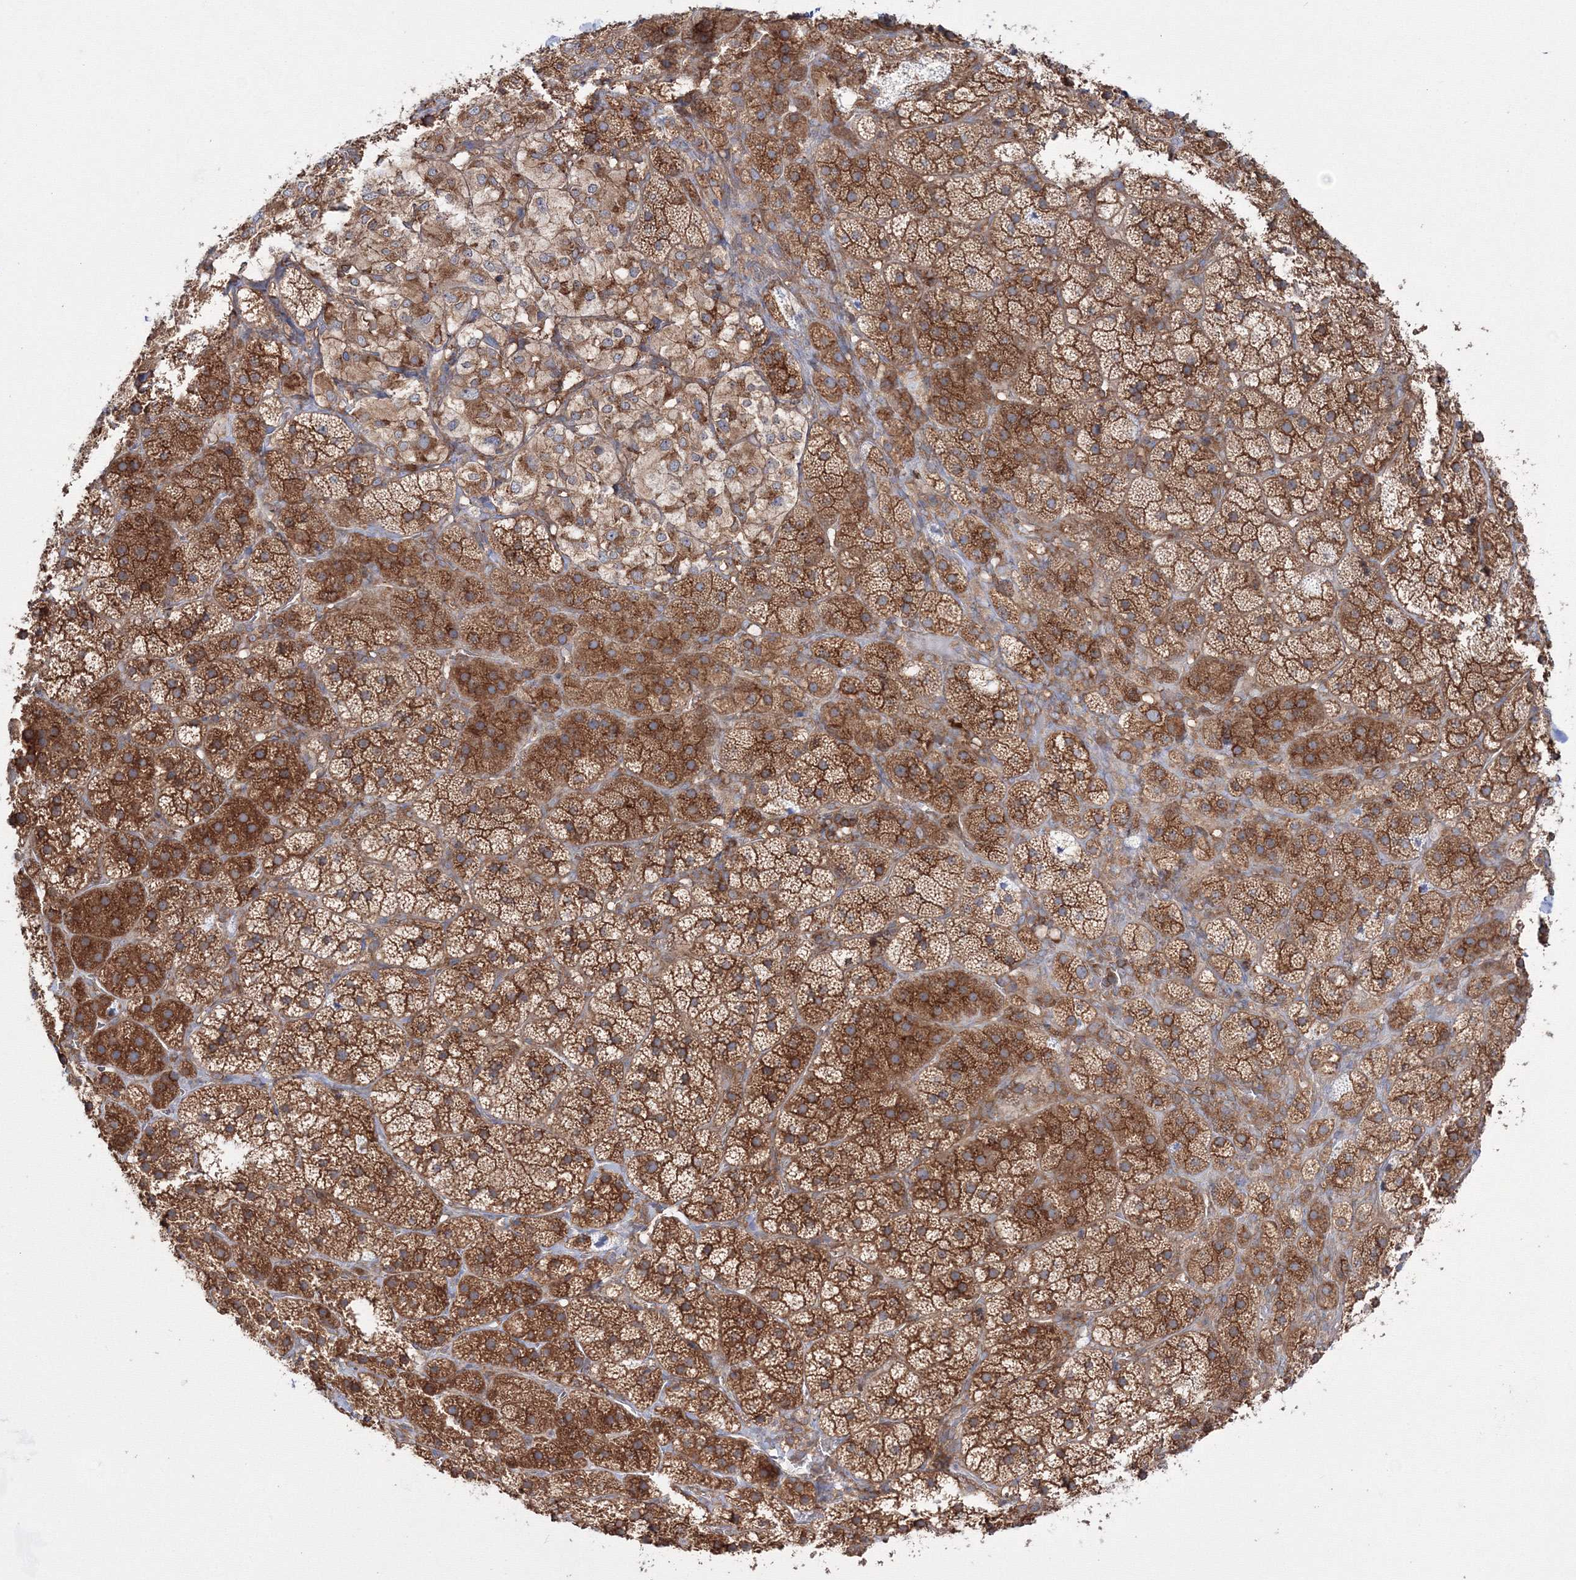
{"staining": {"intensity": "moderate", "quantity": ">75%", "location": "cytoplasmic/membranous"}, "tissue": "adrenal gland", "cell_type": "Glandular cells", "image_type": "normal", "snomed": [{"axis": "morphology", "description": "Normal tissue, NOS"}, {"axis": "topography", "description": "Adrenal gland"}], "caption": "IHC image of unremarkable adrenal gland stained for a protein (brown), which shows medium levels of moderate cytoplasmic/membranous positivity in approximately >75% of glandular cells.", "gene": "HARS1", "patient": {"sex": "female", "age": 44}}